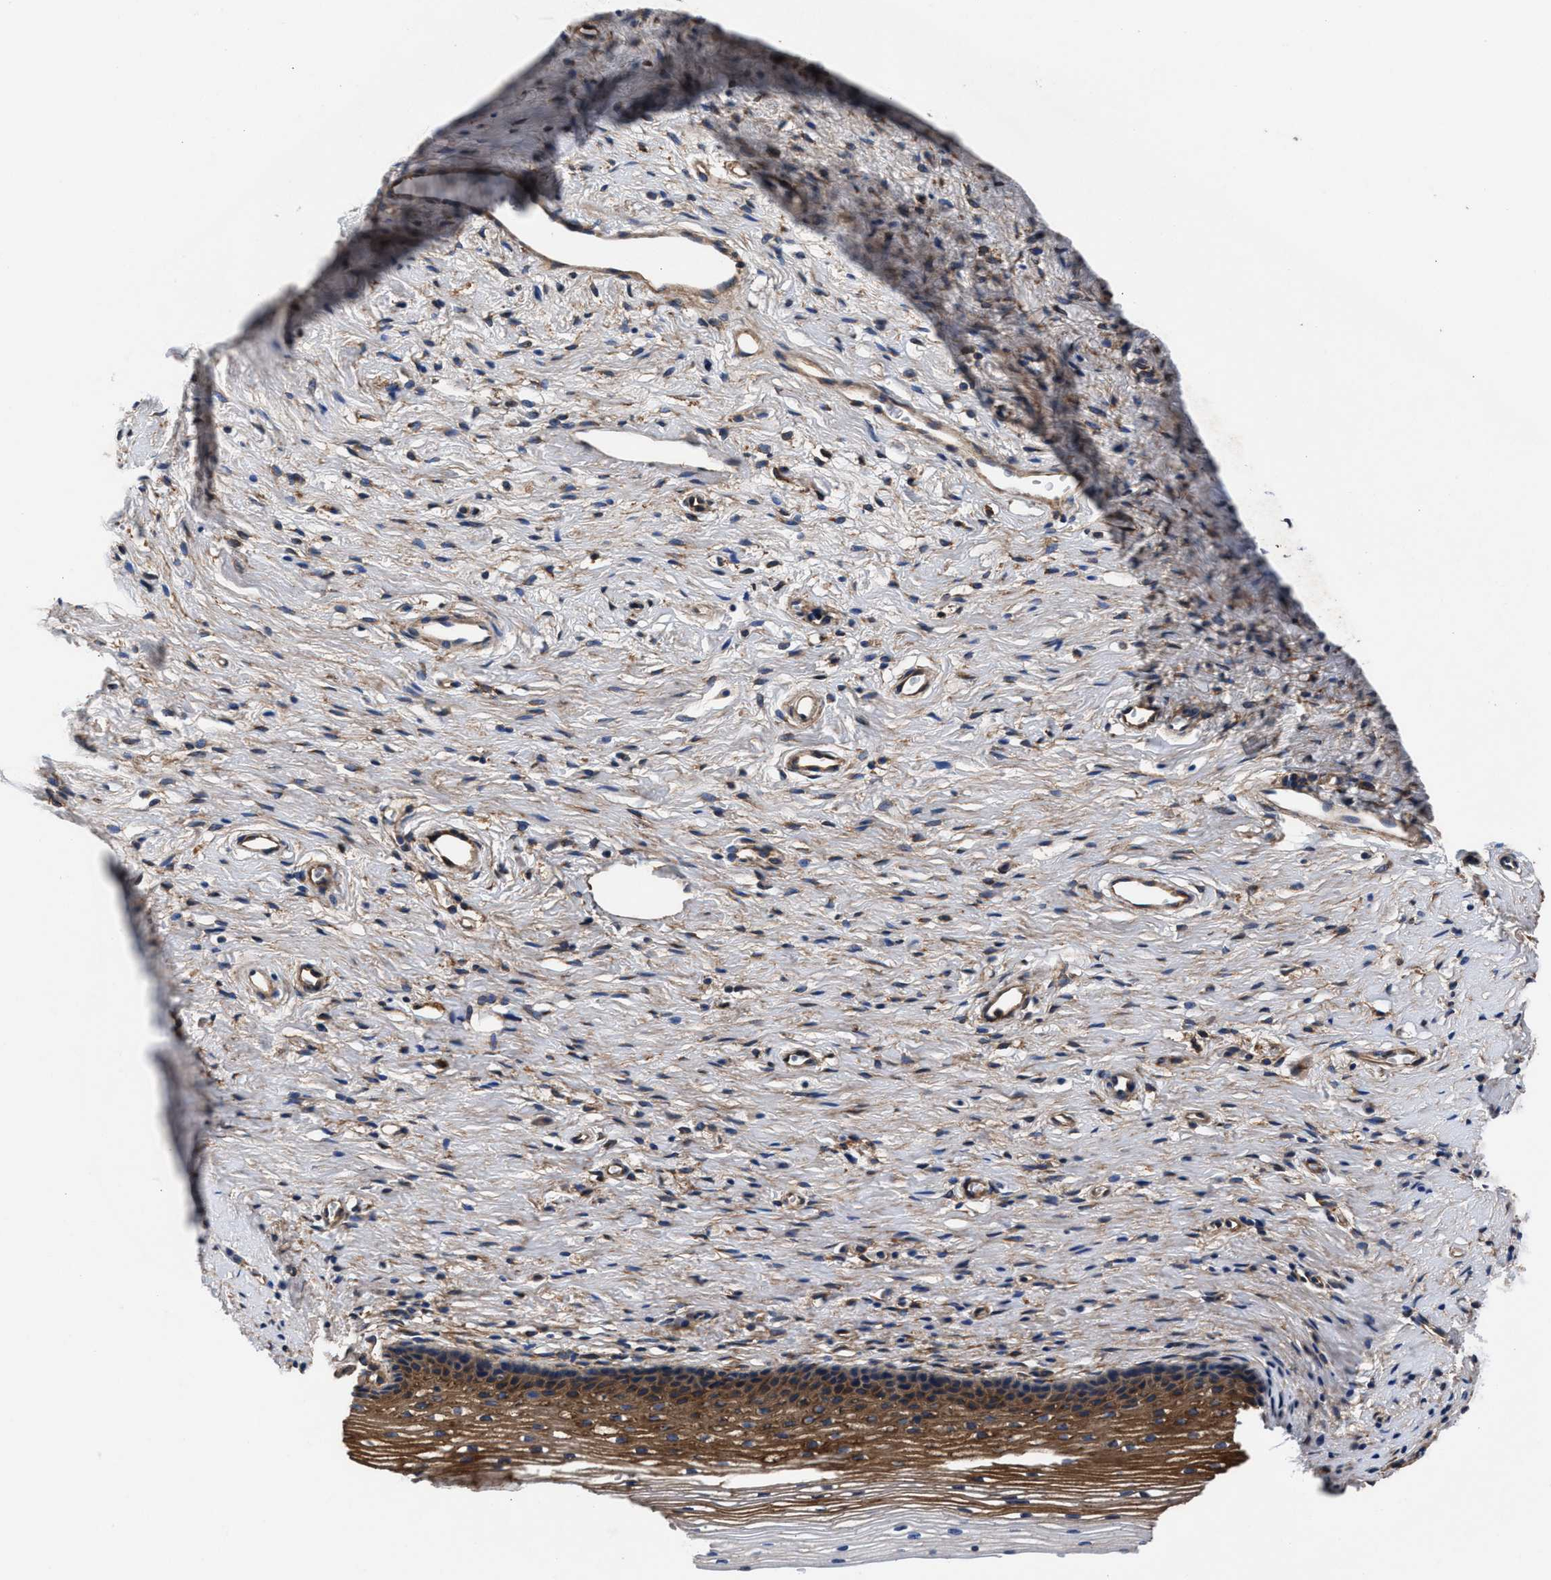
{"staining": {"intensity": "negative", "quantity": "none", "location": "none"}, "tissue": "cervix", "cell_type": "Glandular cells", "image_type": "normal", "snomed": [{"axis": "morphology", "description": "Normal tissue, NOS"}, {"axis": "topography", "description": "Cervix"}], "caption": "An immunohistochemistry micrograph of normal cervix is shown. There is no staining in glandular cells of cervix.", "gene": "SH3GL1", "patient": {"sex": "female", "age": 77}}